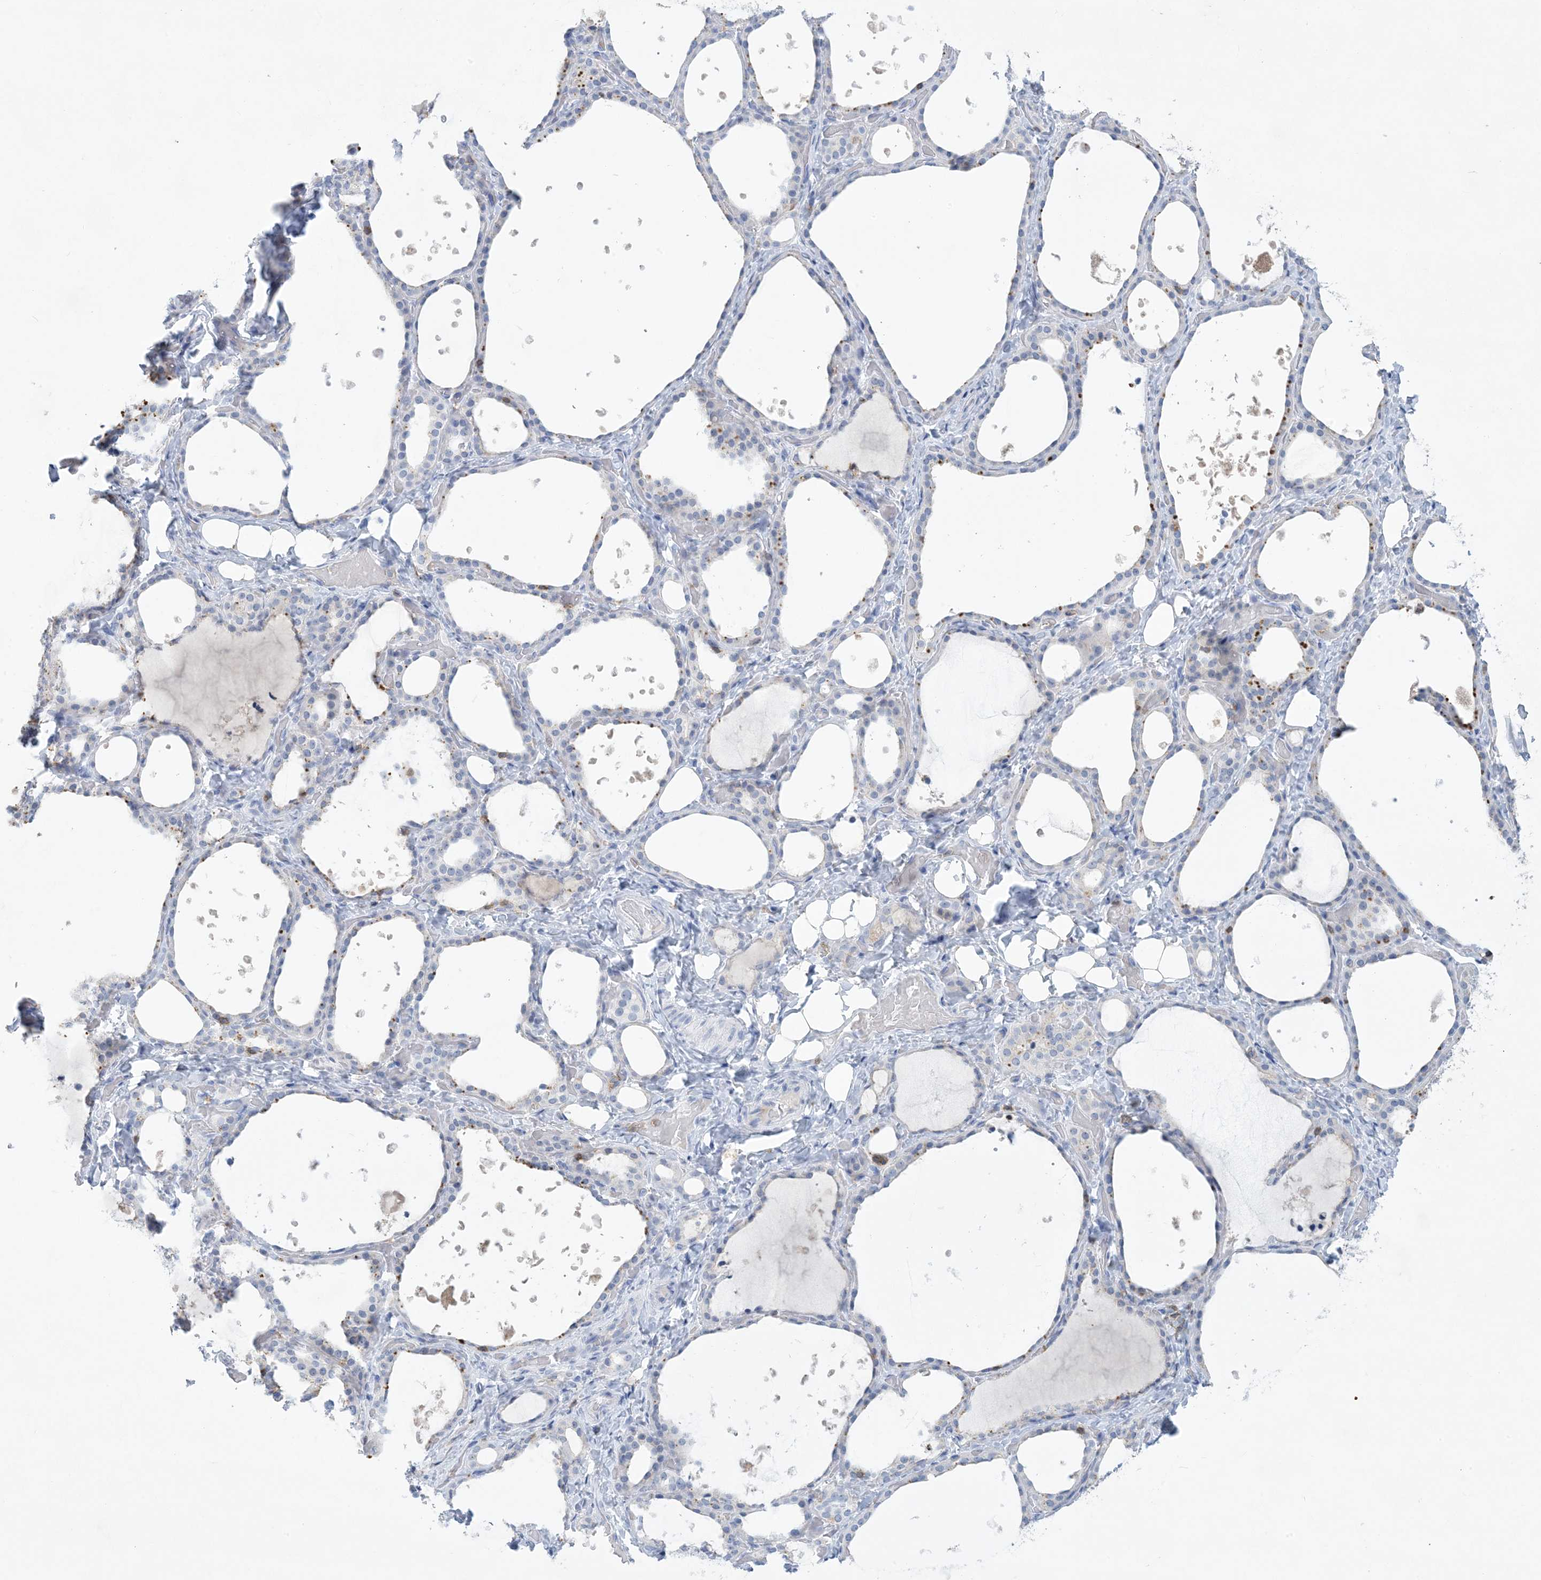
{"staining": {"intensity": "negative", "quantity": "none", "location": "none"}, "tissue": "thyroid gland", "cell_type": "Glandular cells", "image_type": "normal", "snomed": [{"axis": "morphology", "description": "Normal tissue, NOS"}, {"axis": "topography", "description": "Thyroid gland"}], "caption": "Protein analysis of normal thyroid gland exhibits no significant positivity in glandular cells. (DAB immunohistochemistry (IHC) with hematoxylin counter stain).", "gene": "PSD4", "patient": {"sex": "female", "age": 44}}